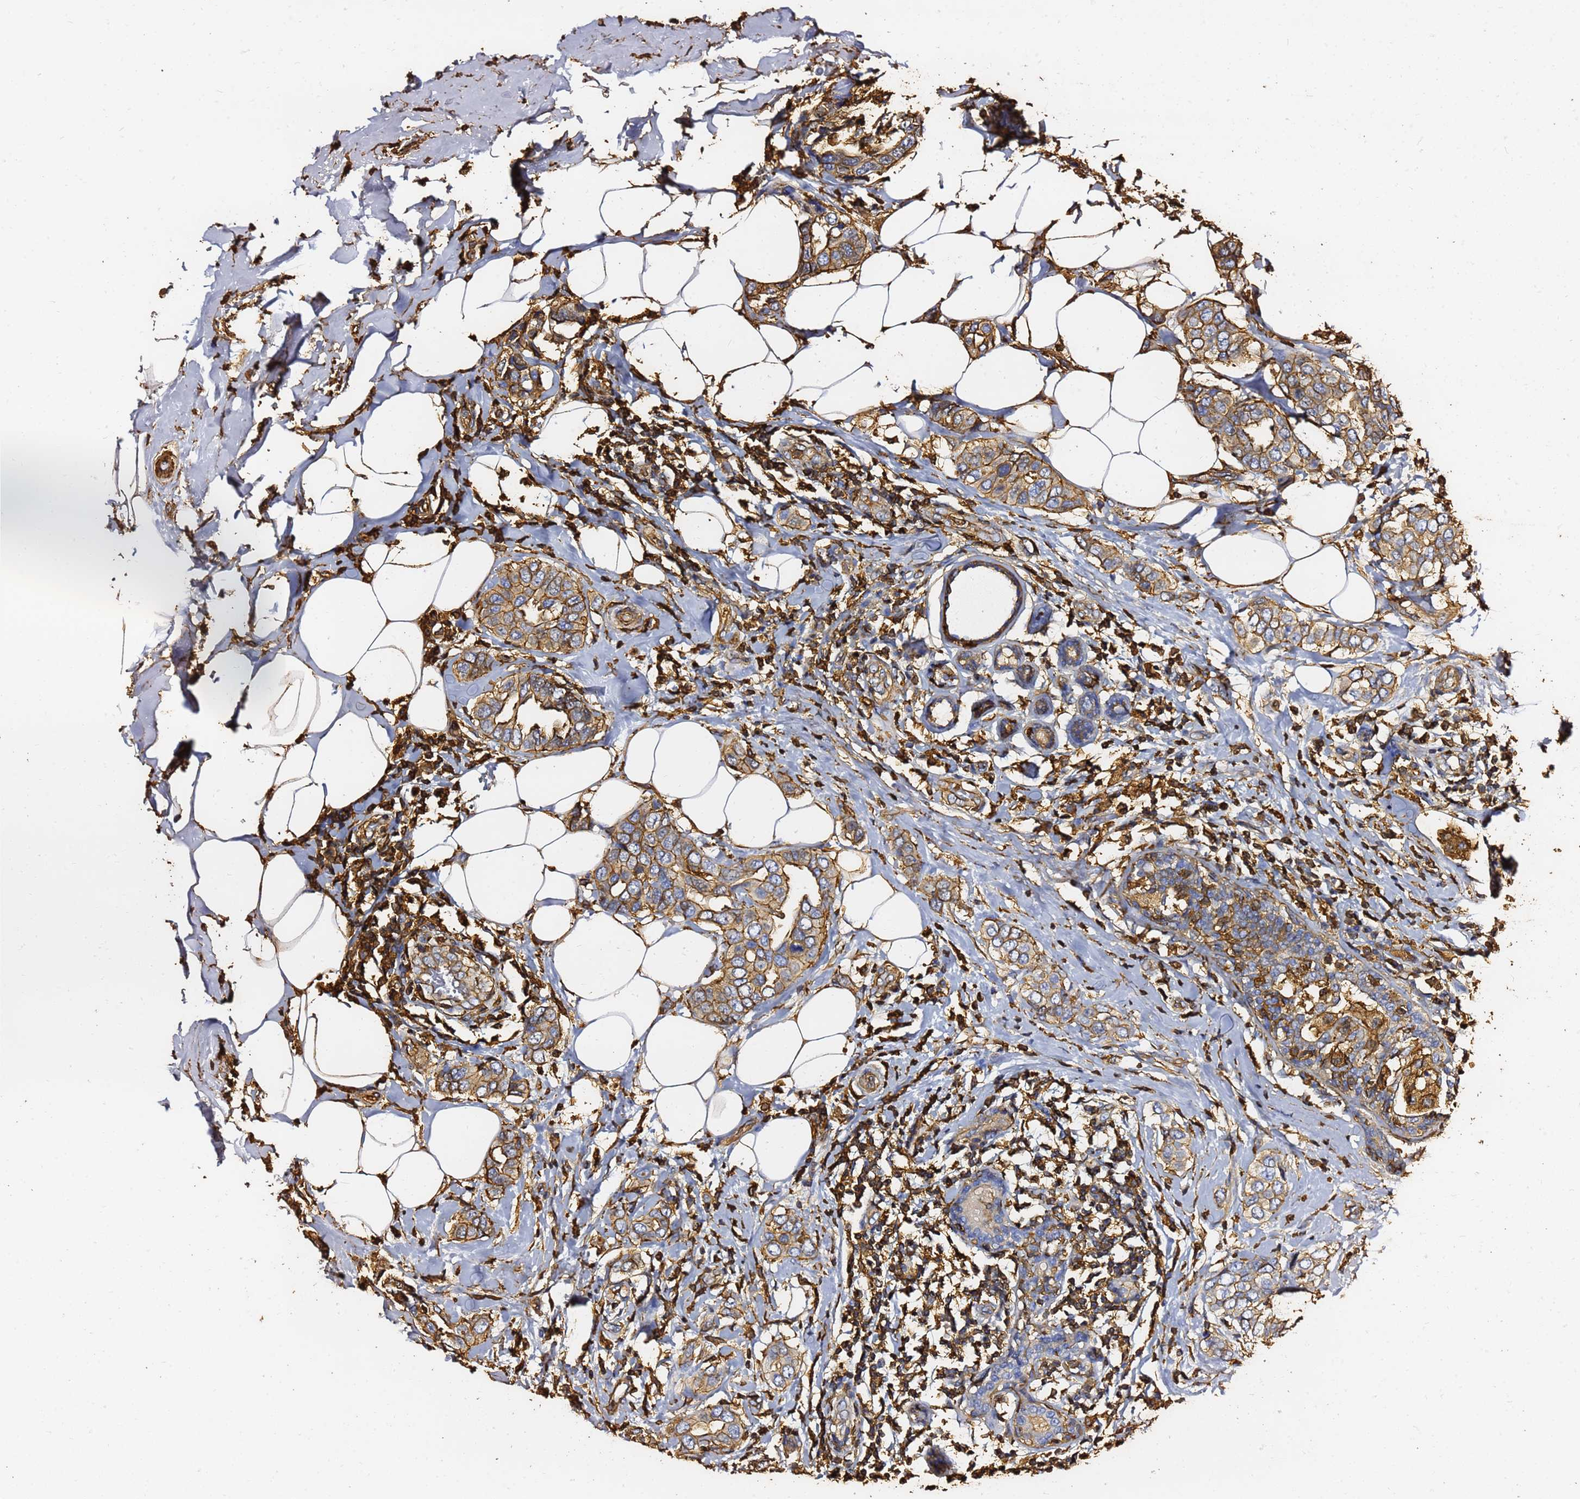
{"staining": {"intensity": "moderate", "quantity": ">75%", "location": "cytoplasmic/membranous"}, "tissue": "breast cancer", "cell_type": "Tumor cells", "image_type": "cancer", "snomed": [{"axis": "morphology", "description": "Lobular carcinoma"}, {"axis": "topography", "description": "Breast"}], "caption": "IHC histopathology image of neoplastic tissue: breast lobular carcinoma stained using IHC exhibits medium levels of moderate protein expression localized specifically in the cytoplasmic/membranous of tumor cells, appearing as a cytoplasmic/membranous brown color.", "gene": "ACTB", "patient": {"sex": "female", "age": 51}}